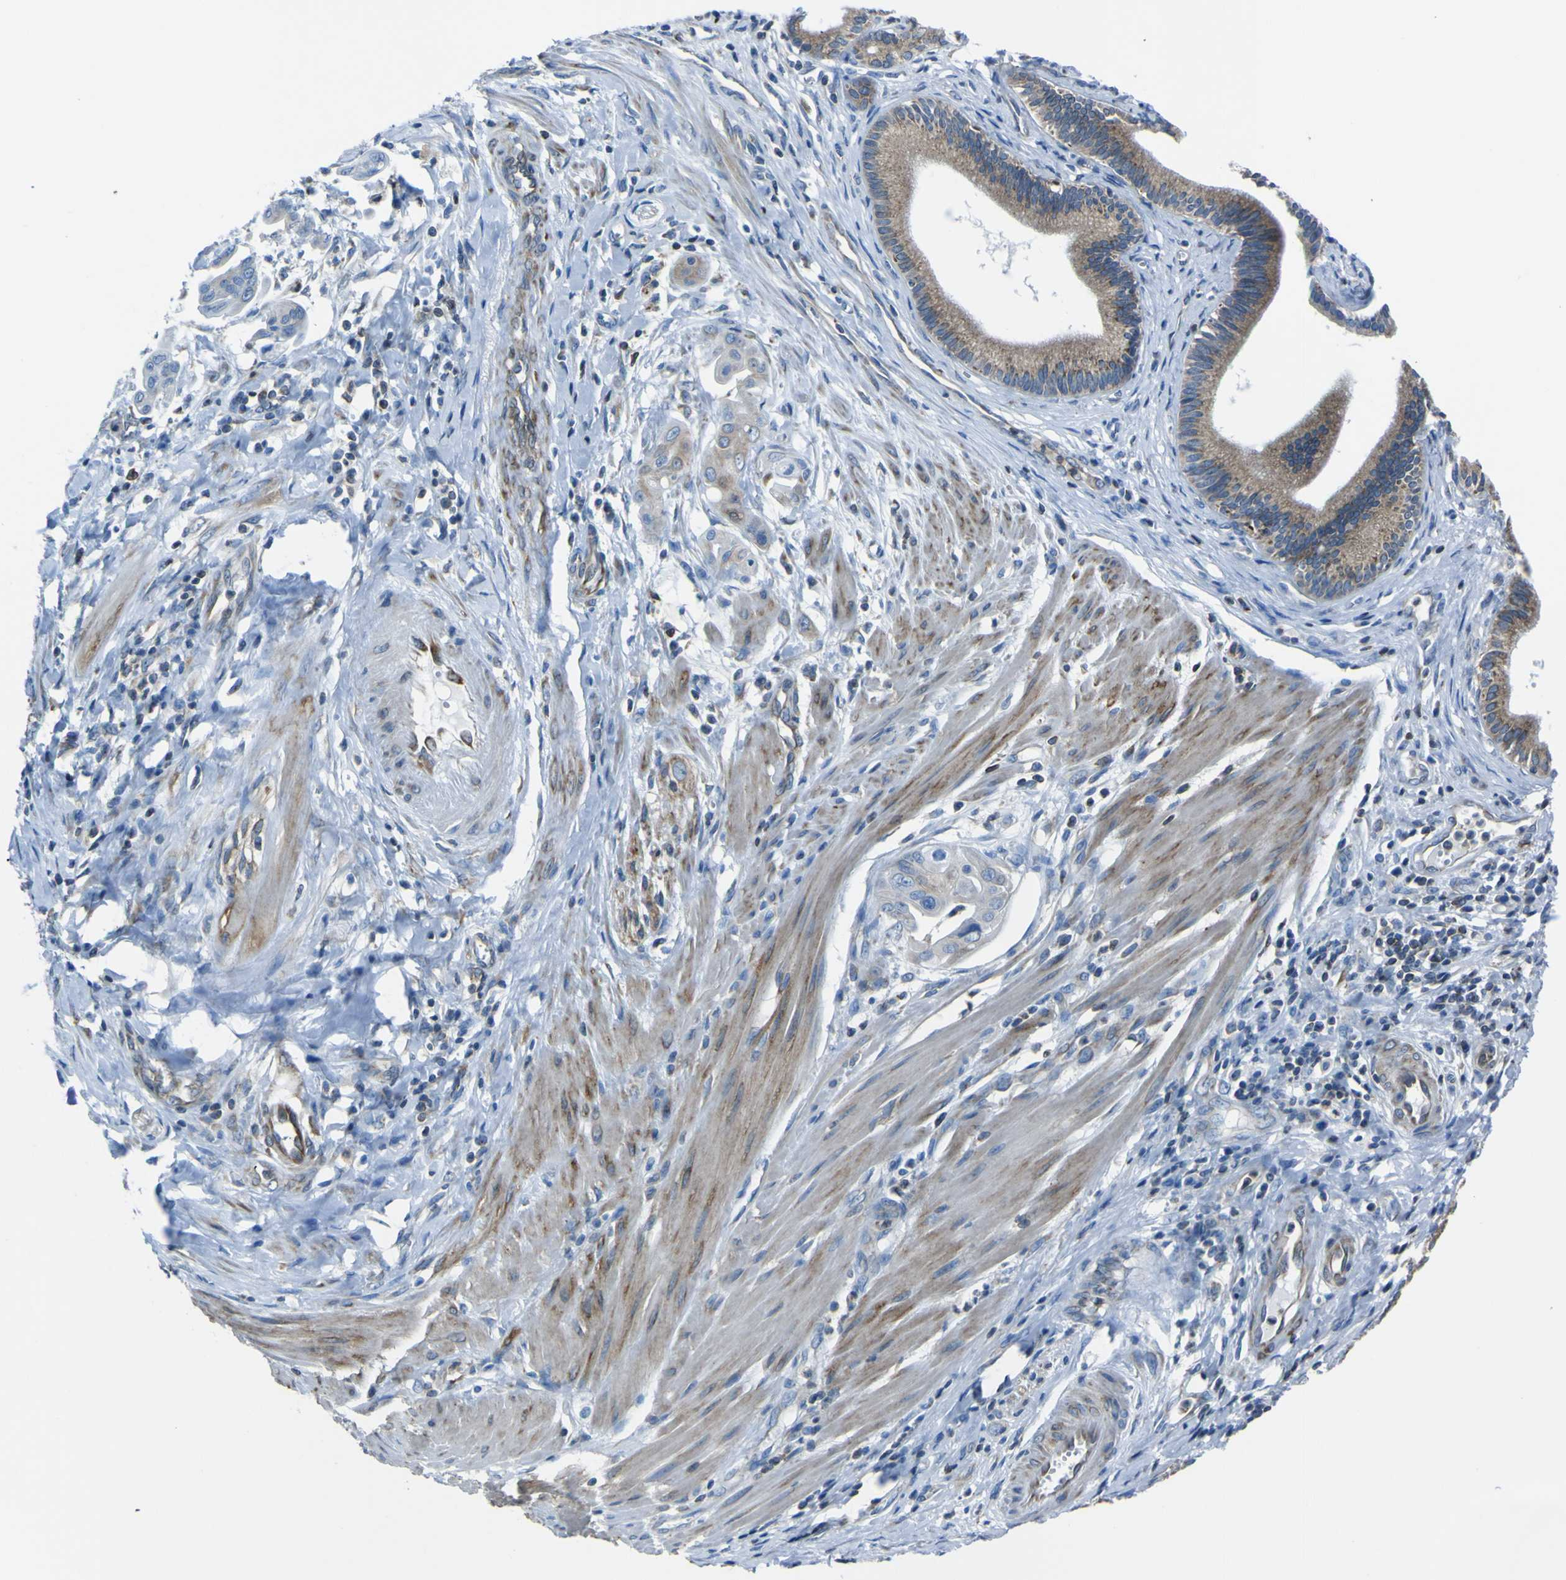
{"staining": {"intensity": "moderate", "quantity": "<25%", "location": "cytoplasmic/membranous"}, "tissue": "pancreatic cancer", "cell_type": "Tumor cells", "image_type": "cancer", "snomed": [{"axis": "morphology", "description": "Adenocarcinoma, NOS"}, {"axis": "topography", "description": "Pancreas"}], "caption": "Immunohistochemistry staining of pancreatic adenocarcinoma, which demonstrates low levels of moderate cytoplasmic/membranous staining in approximately <25% of tumor cells indicating moderate cytoplasmic/membranous protein positivity. The staining was performed using DAB (3,3'-diaminobenzidine) (brown) for protein detection and nuclei were counterstained in hematoxylin (blue).", "gene": "STIM1", "patient": {"sex": "female", "age": 75}}